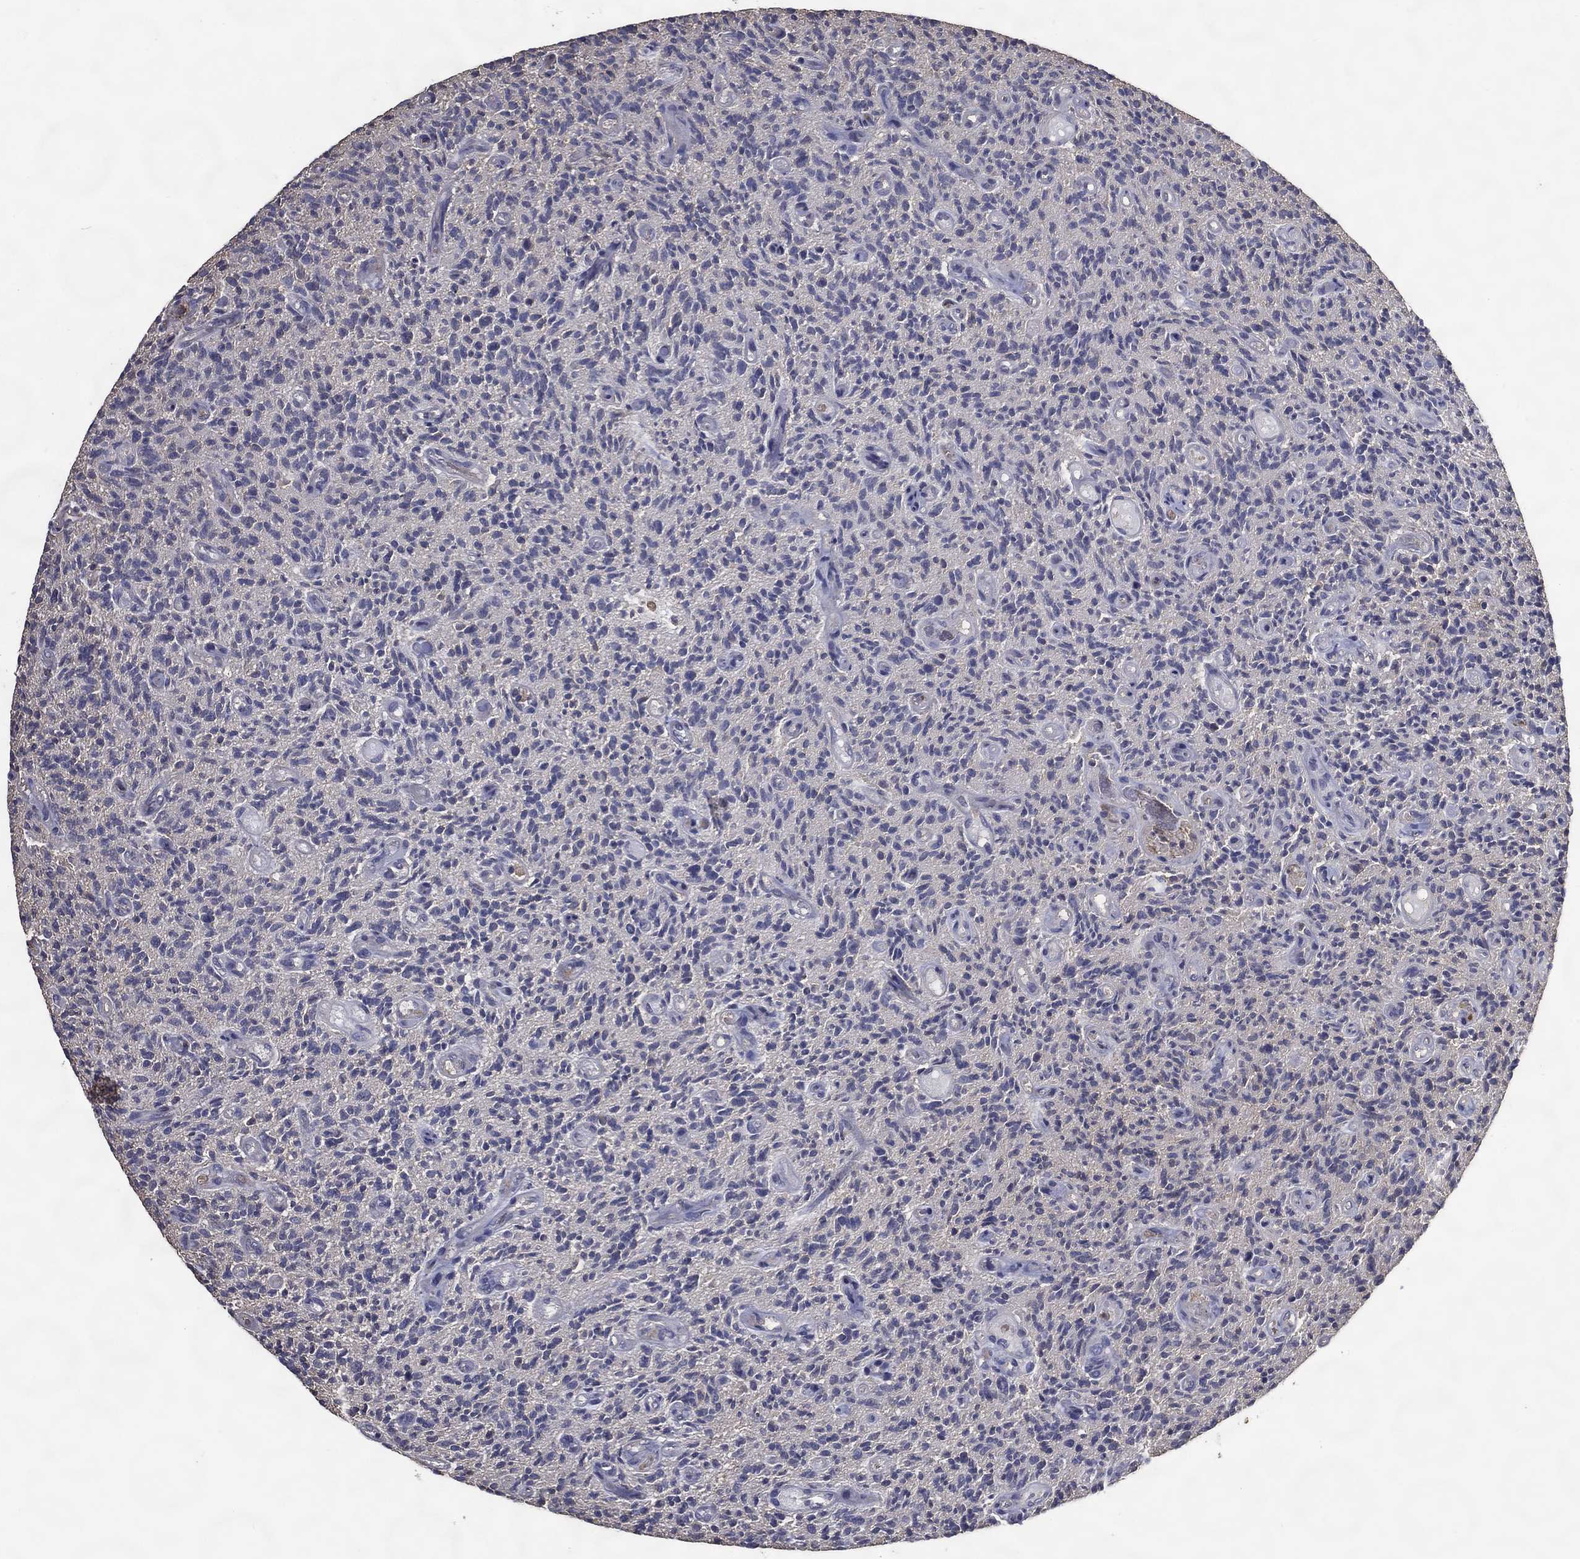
{"staining": {"intensity": "negative", "quantity": "none", "location": "none"}, "tissue": "glioma", "cell_type": "Tumor cells", "image_type": "cancer", "snomed": [{"axis": "morphology", "description": "Glioma, malignant, High grade"}, {"axis": "topography", "description": "Brain"}], "caption": "Immunohistochemistry (IHC) histopathology image of neoplastic tissue: human high-grade glioma (malignant) stained with DAB exhibits no significant protein expression in tumor cells. (DAB IHC with hematoxylin counter stain).", "gene": "GPR183", "patient": {"sex": "male", "age": 64}}